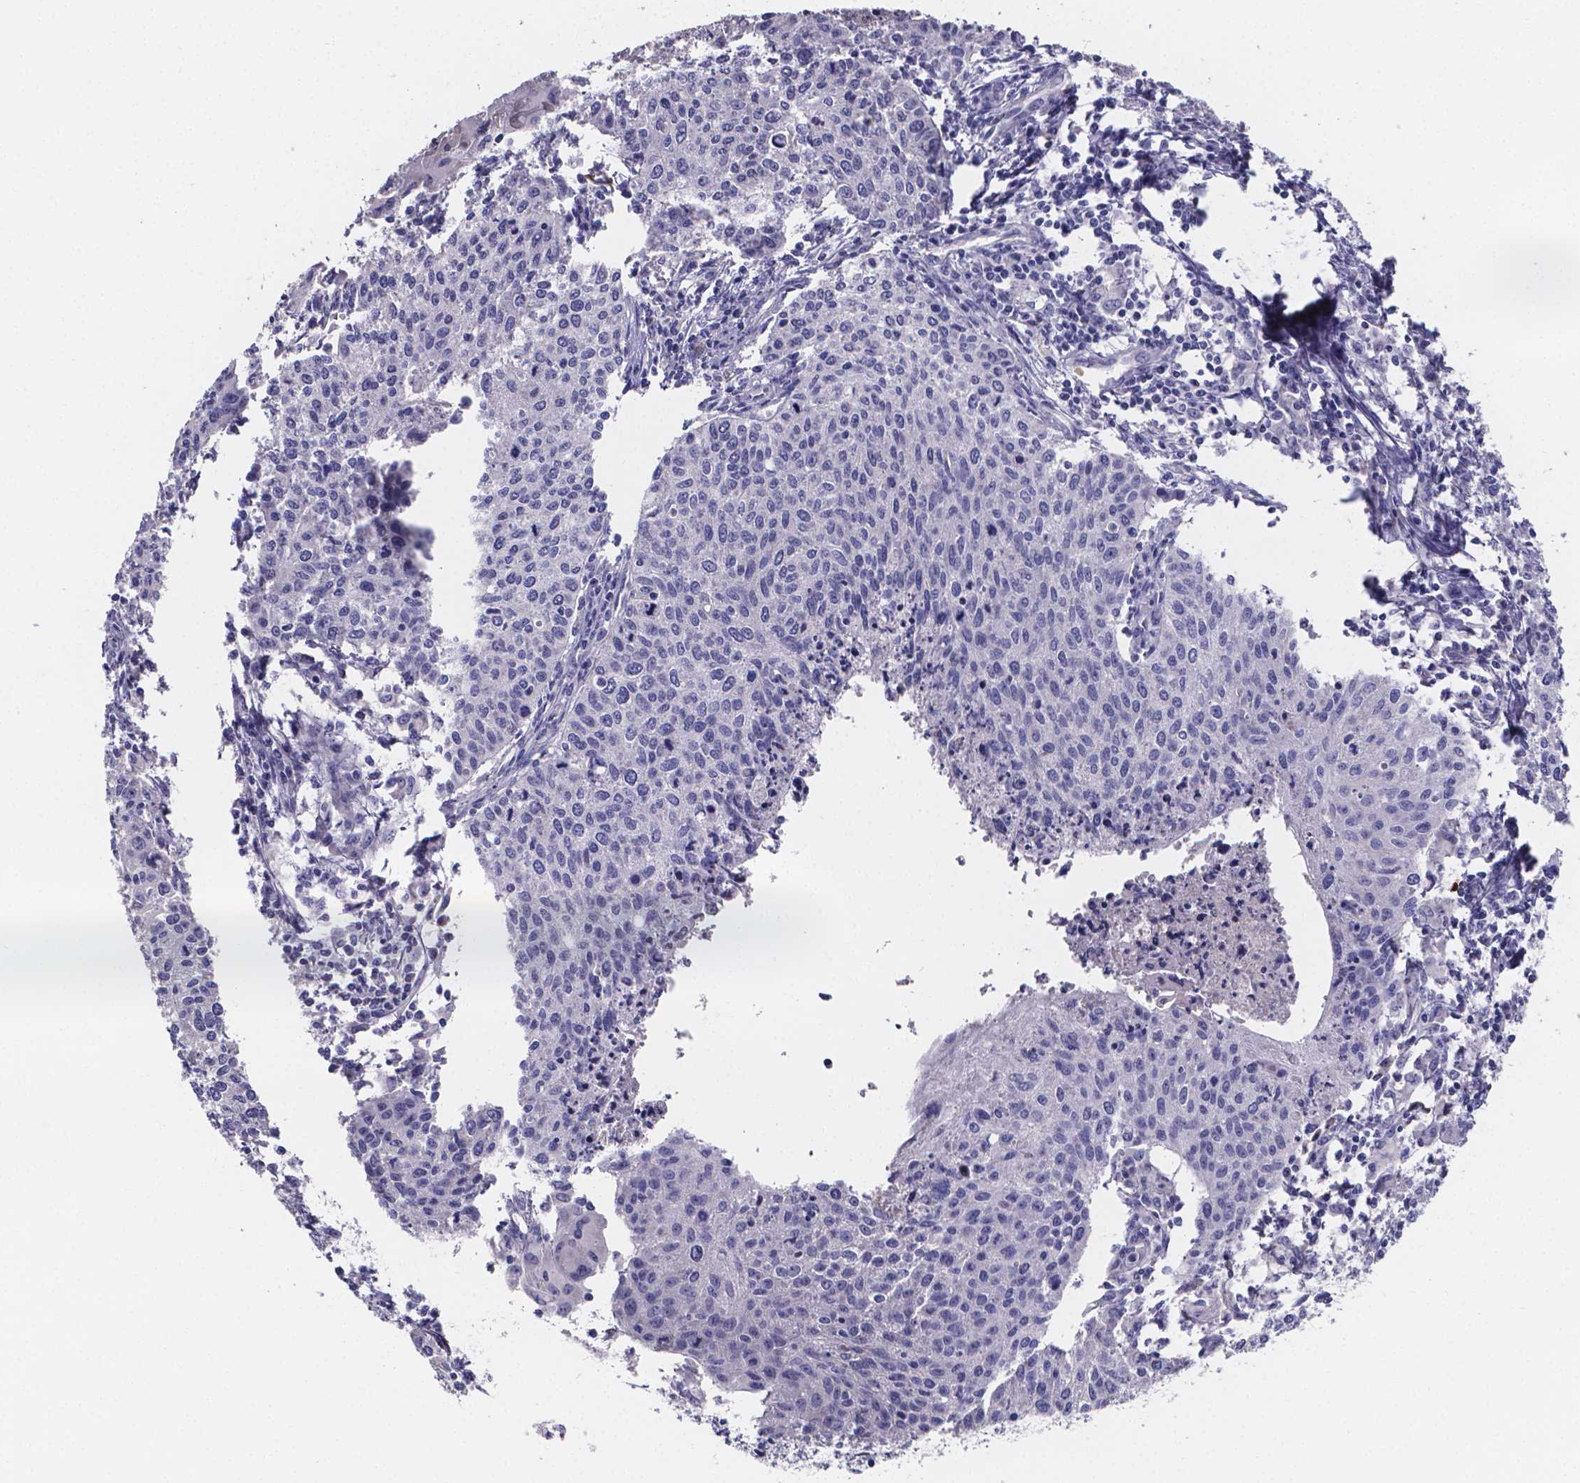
{"staining": {"intensity": "negative", "quantity": "none", "location": "none"}, "tissue": "cervical cancer", "cell_type": "Tumor cells", "image_type": "cancer", "snomed": [{"axis": "morphology", "description": "Squamous cell carcinoma, NOS"}, {"axis": "topography", "description": "Cervix"}], "caption": "An immunohistochemistry image of cervical cancer is shown. There is no staining in tumor cells of cervical cancer.", "gene": "GABRA3", "patient": {"sex": "female", "age": 38}}